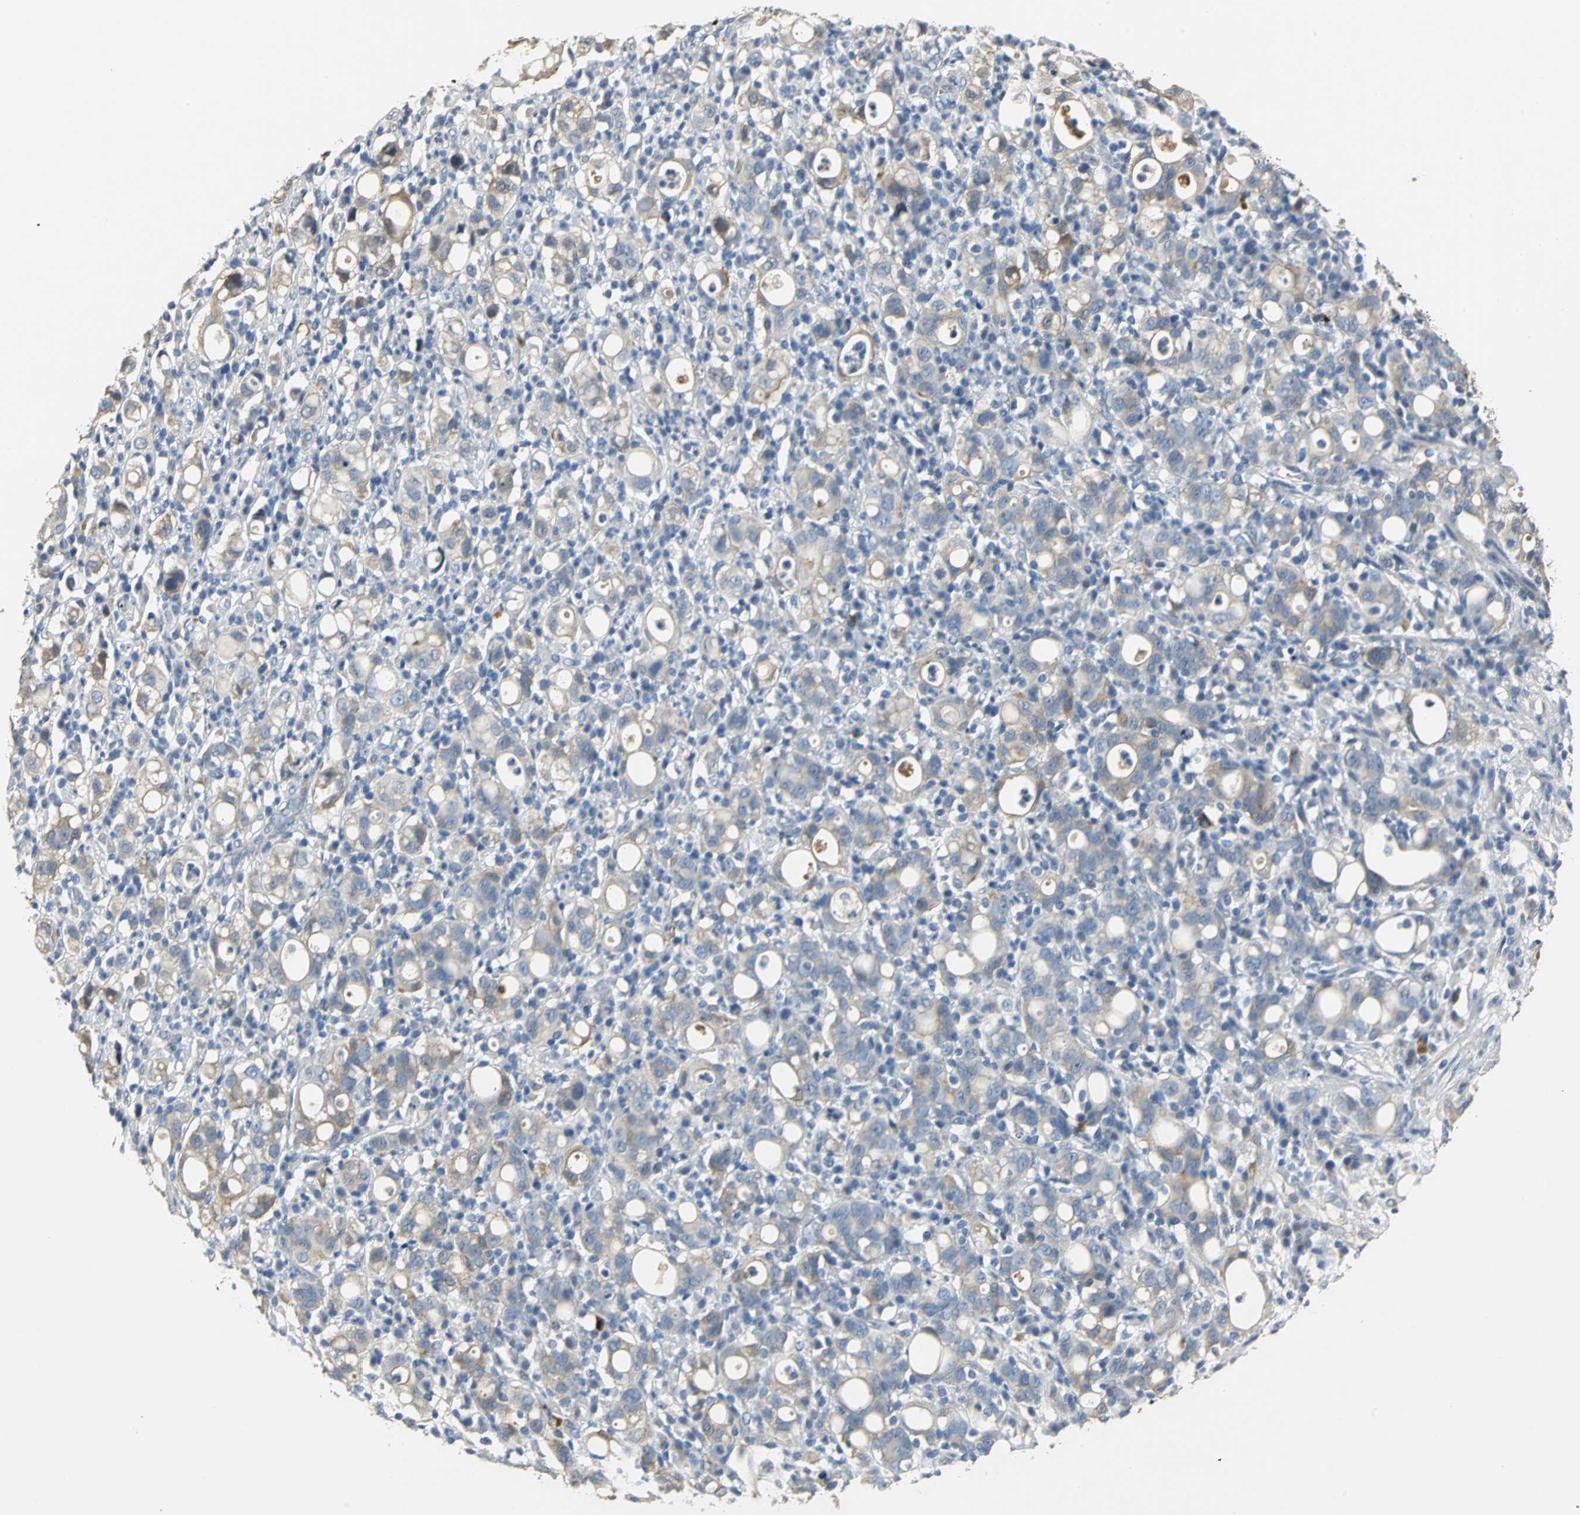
{"staining": {"intensity": "weak", "quantity": "<25%", "location": "cytoplasmic/membranous"}, "tissue": "stomach cancer", "cell_type": "Tumor cells", "image_type": "cancer", "snomed": [{"axis": "morphology", "description": "Adenocarcinoma, NOS"}, {"axis": "topography", "description": "Stomach"}], "caption": "Stomach cancer (adenocarcinoma) was stained to show a protein in brown. There is no significant expression in tumor cells.", "gene": "IL17RB", "patient": {"sex": "female", "age": 75}}